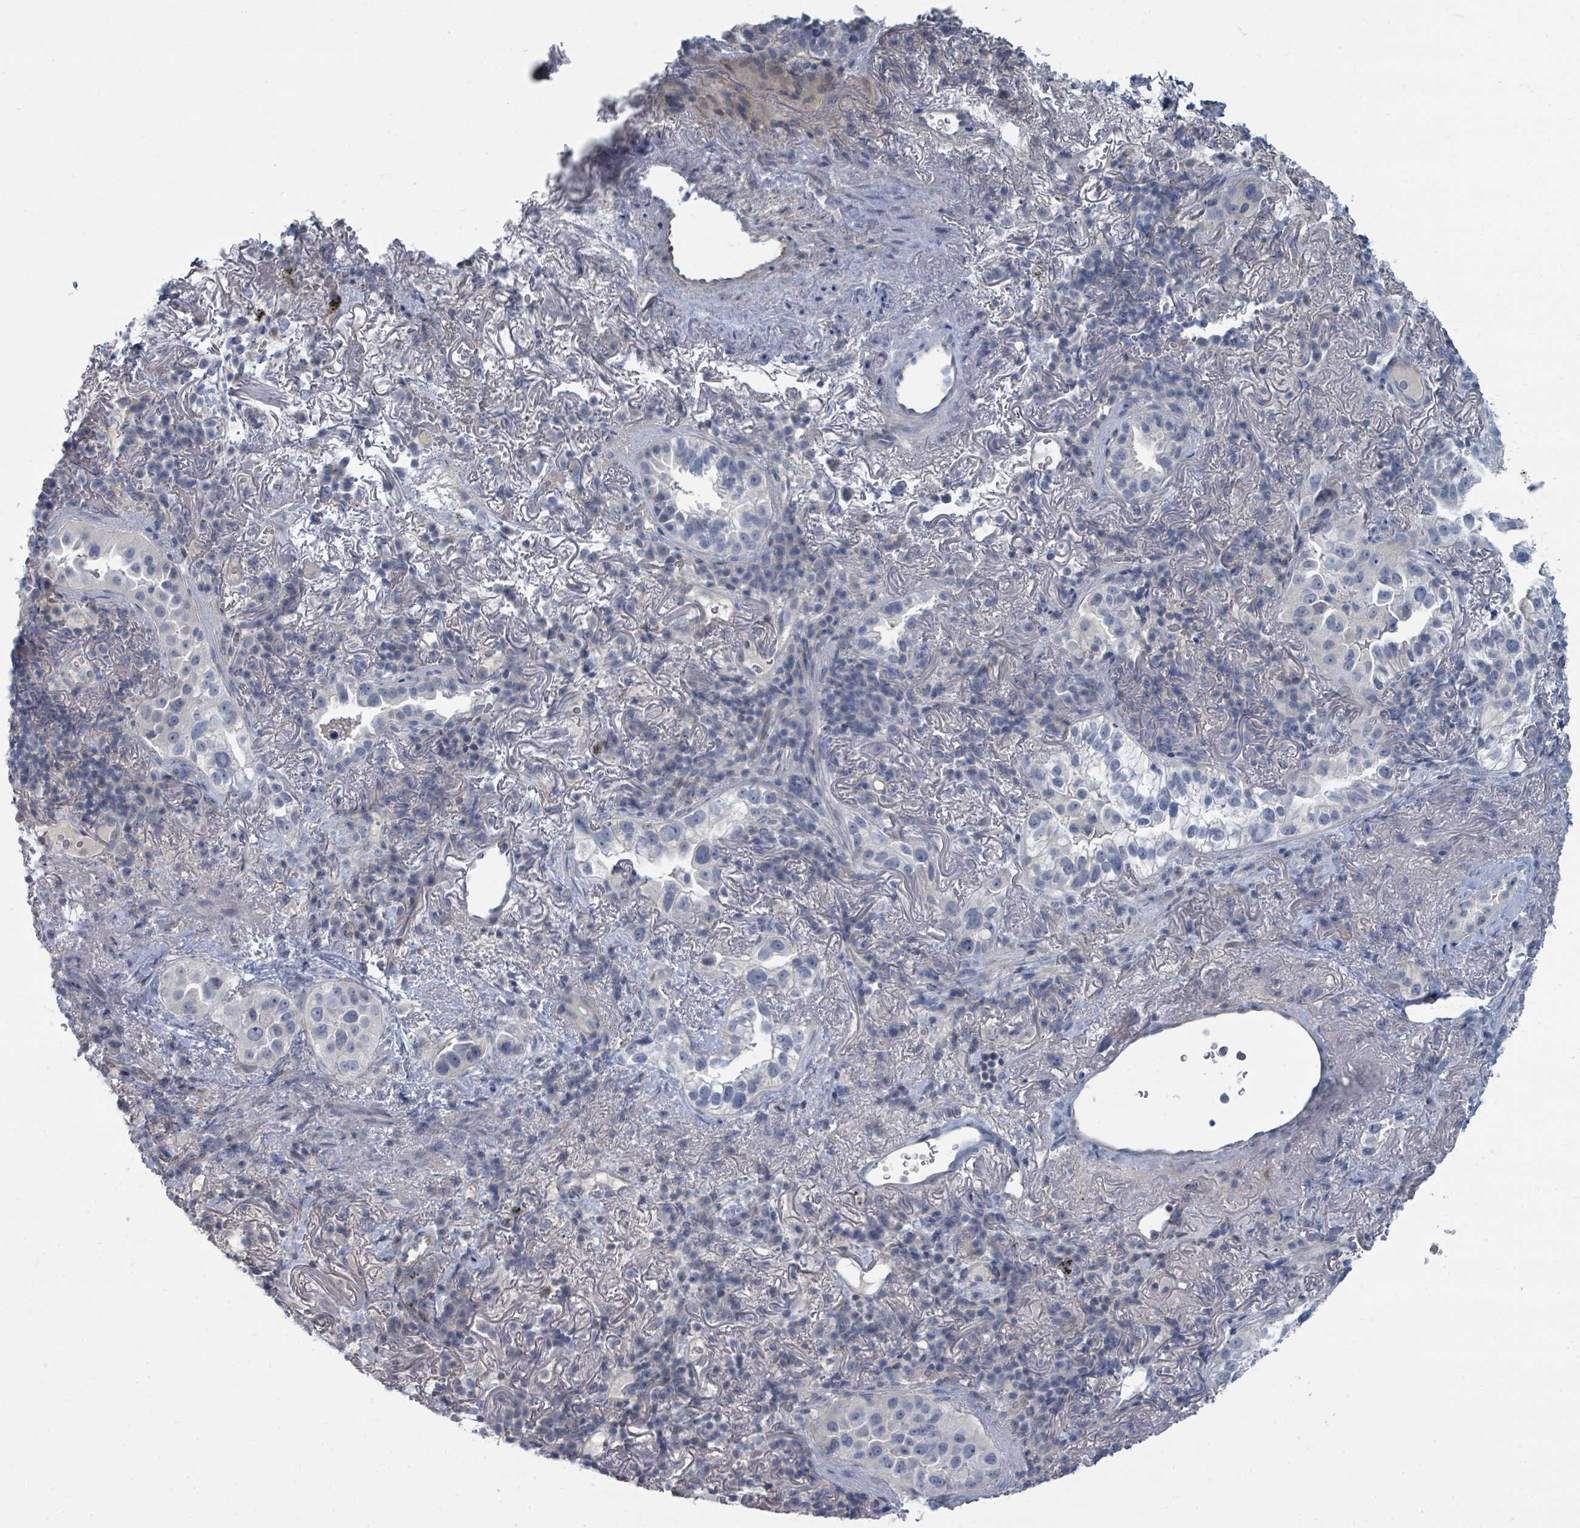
{"staining": {"intensity": "negative", "quantity": "none", "location": "none"}, "tissue": "lung cancer", "cell_type": "Tumor cells", "image_type": "cancer", "snomed": [{"axis": "morphology", "description": "Adenocarcinoma, NOS"}, {"axis": "topography", "description": "Lung"}], "caption": "An immunohistochemistry (IHC) micrograph of lung cancer (adenocarcinoma) is shown. There is no staining in tumor cells of lung cancer (adenocarcinoma).", "gene": "SLC25A45", "patient": {"sex": "female", "age": 69}}